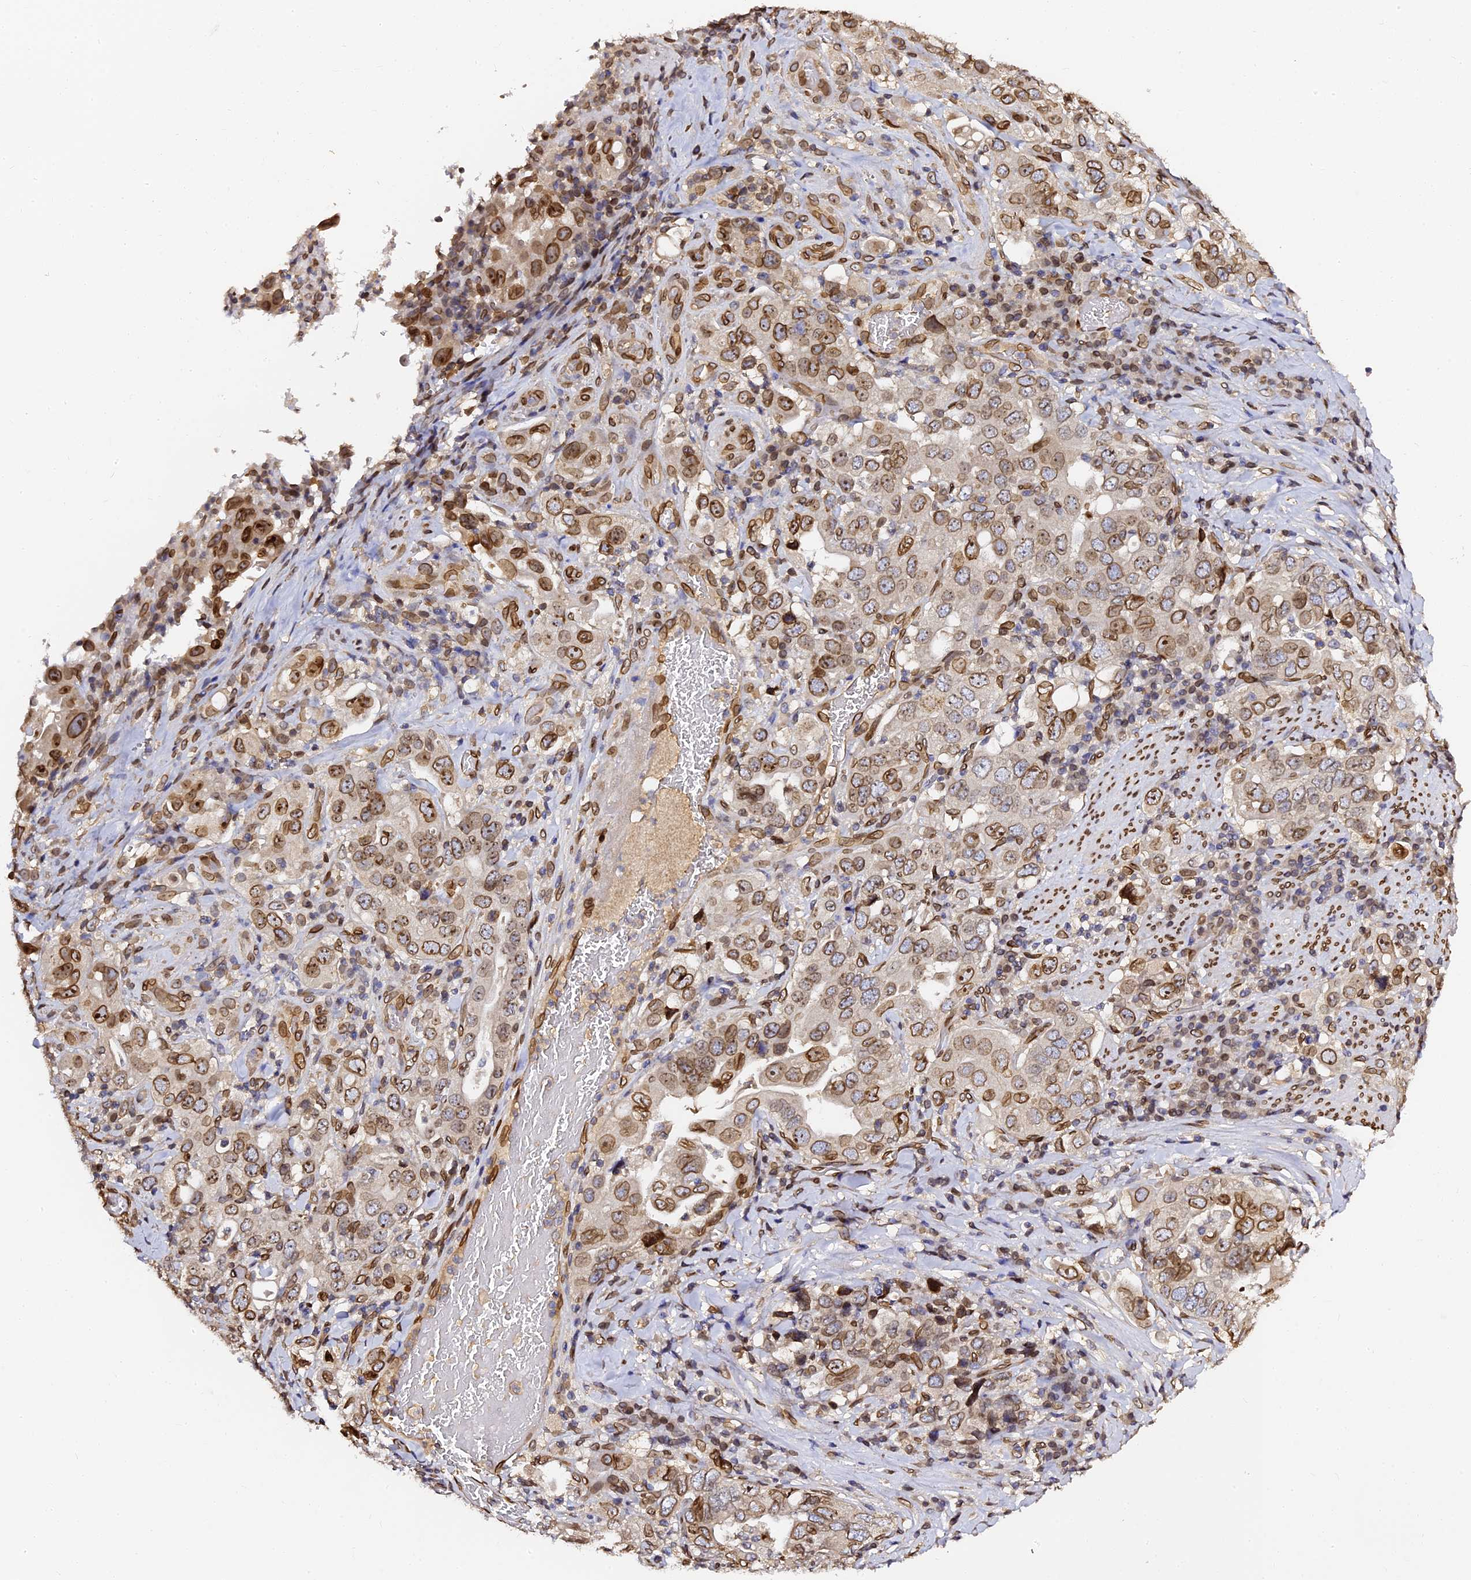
{"staining": {"intensity": "moderate", "quantity": ">75%", "location": "cytoplasmic/membranous,nuclear"}, "tissue": "stomach cancer", "cell_type": "Tumor cells", "image_type": "cancer", "snomed": [{"axis": "morphology", "description": "Adenocarcinoma, NOS"}, {"axis": "topography", "description": "Stomach, upper"}], "caption": "Adenocarcinoma (stomach) stained for a protein displays moderate cytoplasmic/membranous and nuclear positivity in tumor cells.", "gene": "ANAPC5", "patient": {"sex": "male", "age": 62}}